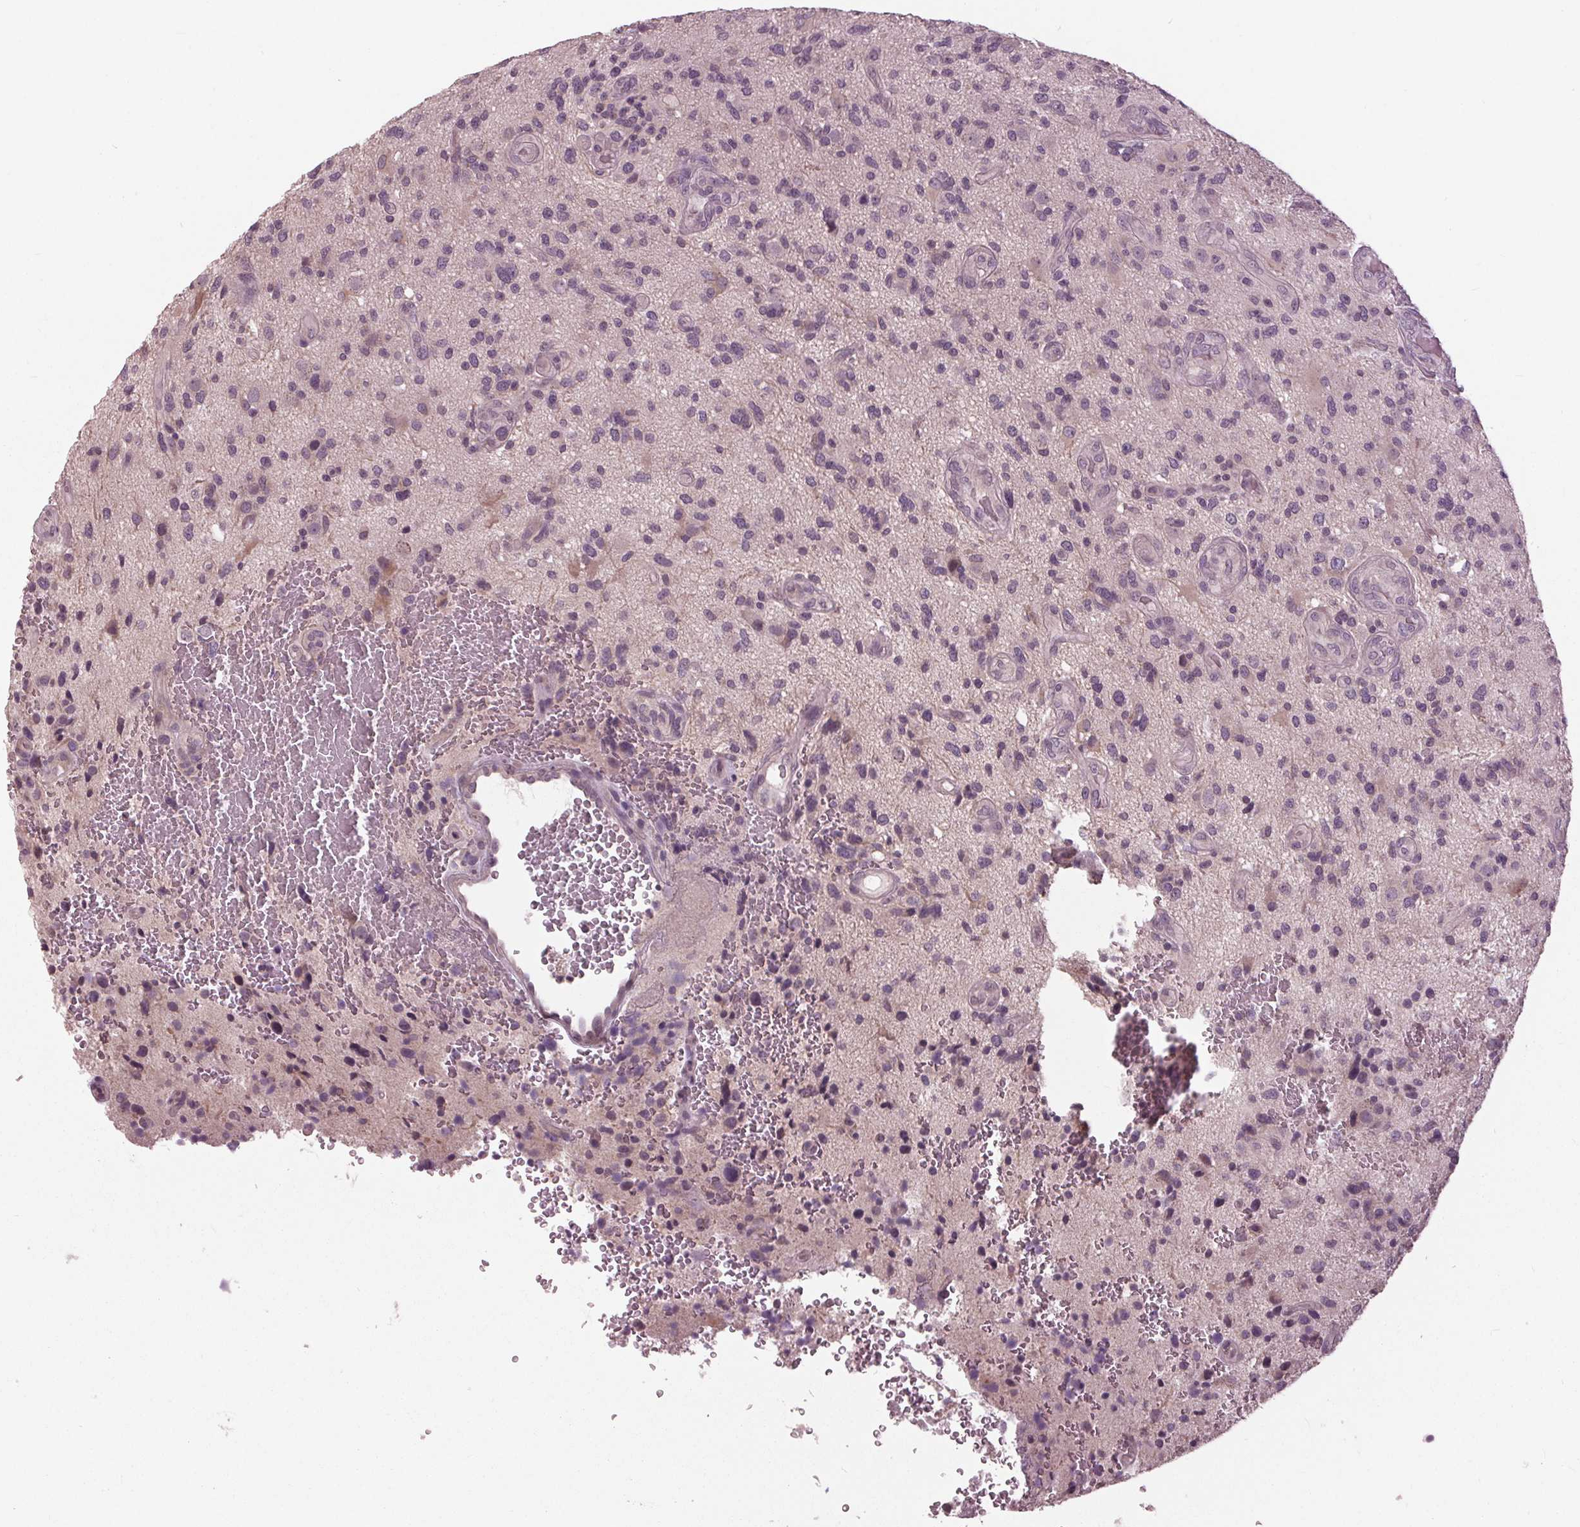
{"staining": {"intensity": "negative", "quantity": "none", "location": "none"}, "tissue": "glioma", "cell_type": "Tumor cells", "image_type": "cancer", "snomed": [{"axis": "morphology", "description": "Glioma, malignant, High grade"}, {"axis": "topography", "description": "Brain"}], "caption": "DAB immunohistochemical staining of human high-grade glioma (malignant) reveals no significant expression in tumor cells.", "gene": "SIGLEC6", "patient": {"sex": "male", "age": 47}}